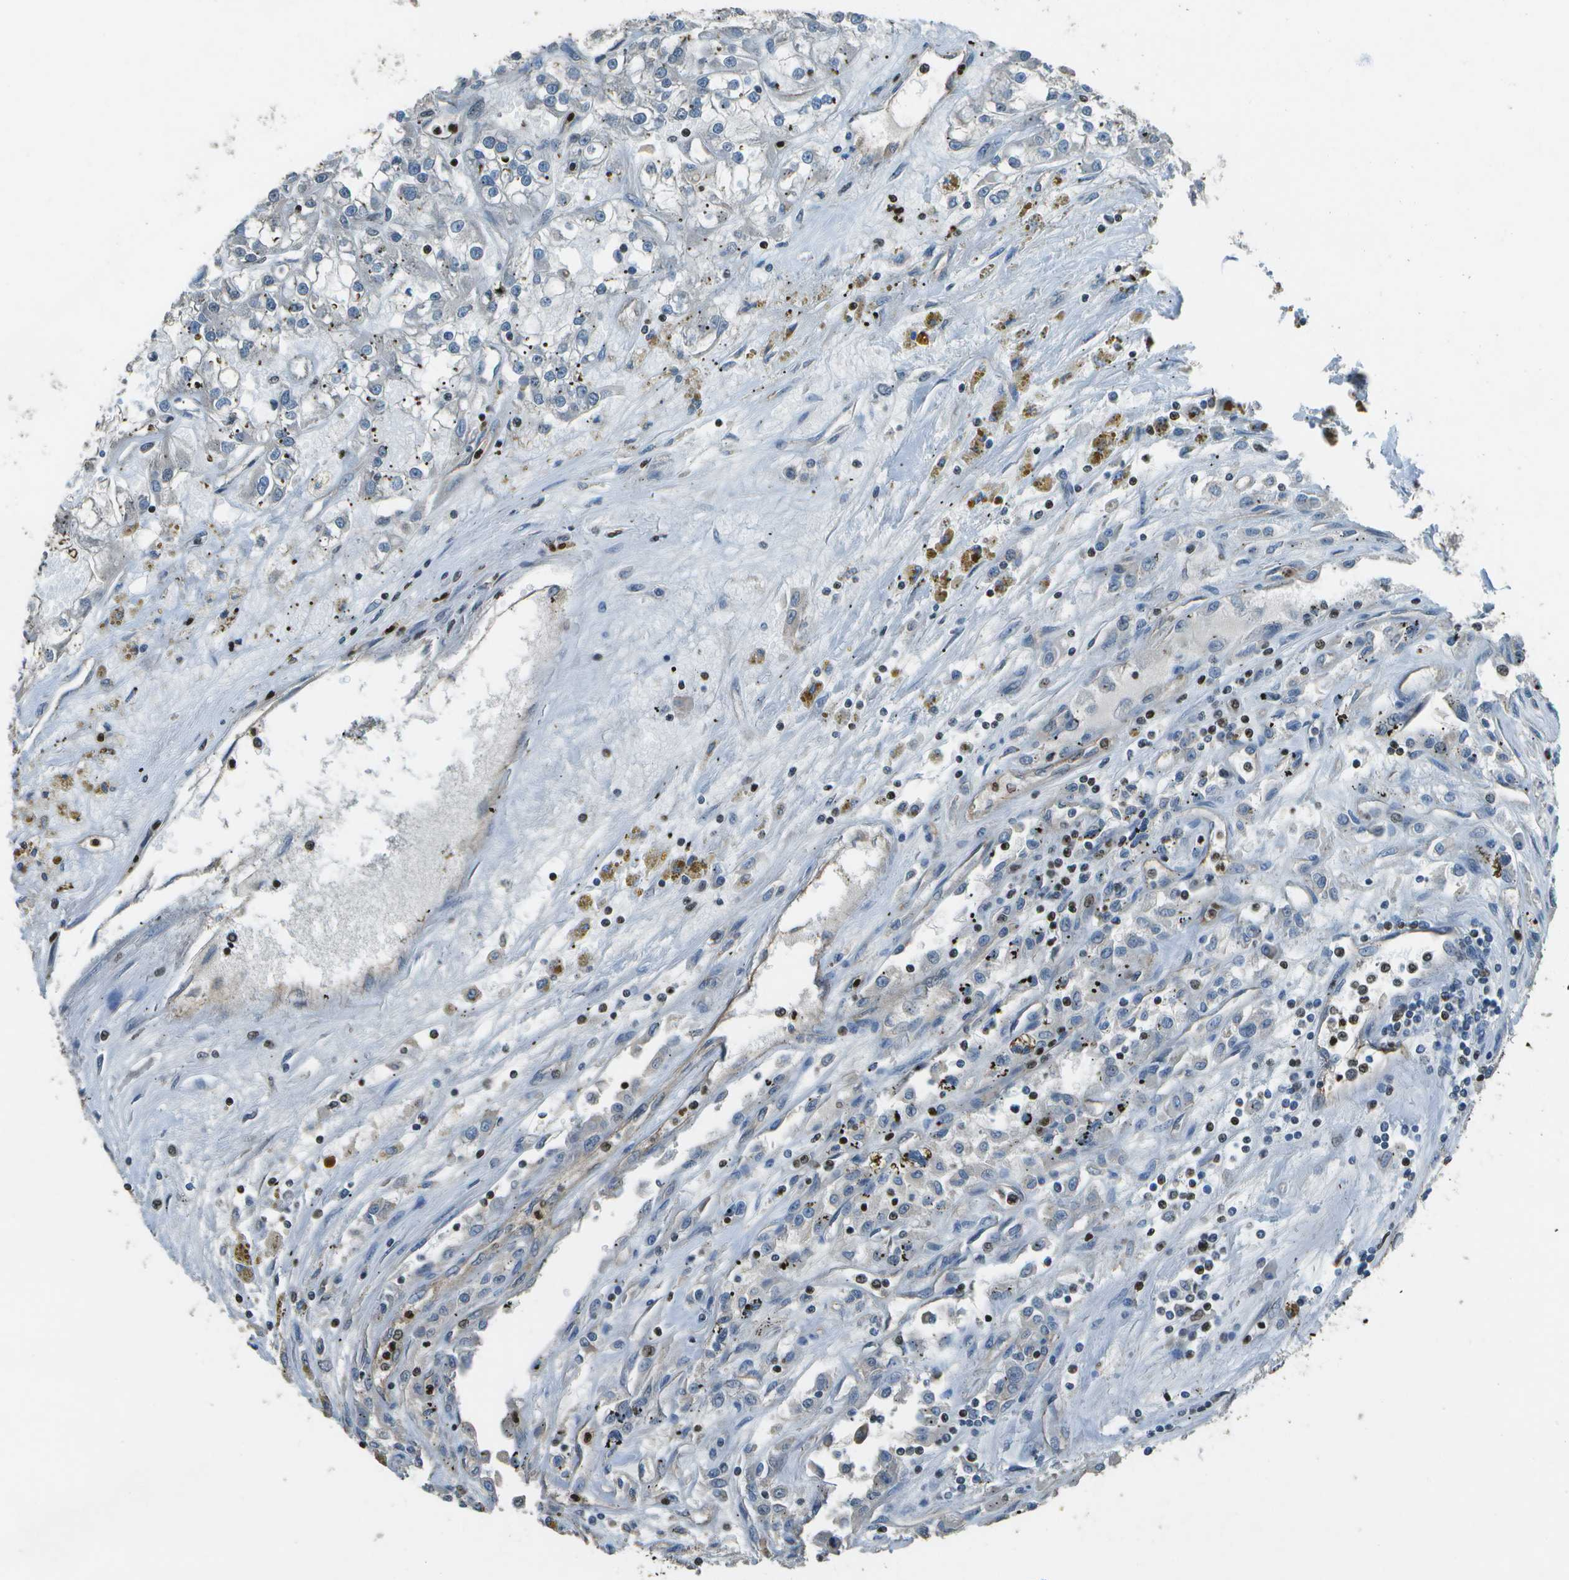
{"staining": {"intensity": "negative", "quantity": "none", "location": "none"}, "tissue": "renal cancer", "cell_type": "Tumor cells", "image_type": "cancer", "snomed": [{"axis": "morphology", "description": "Adenocarcinoma, NOS"}, {"axis": "topography", "description": "Kidney"}], "caption": "There is no significant staining in tumor cells of renal cancer (adenocarcinoma).", "gene": "PDLIM1", "patient": {"sex": "female", "age": 52}}